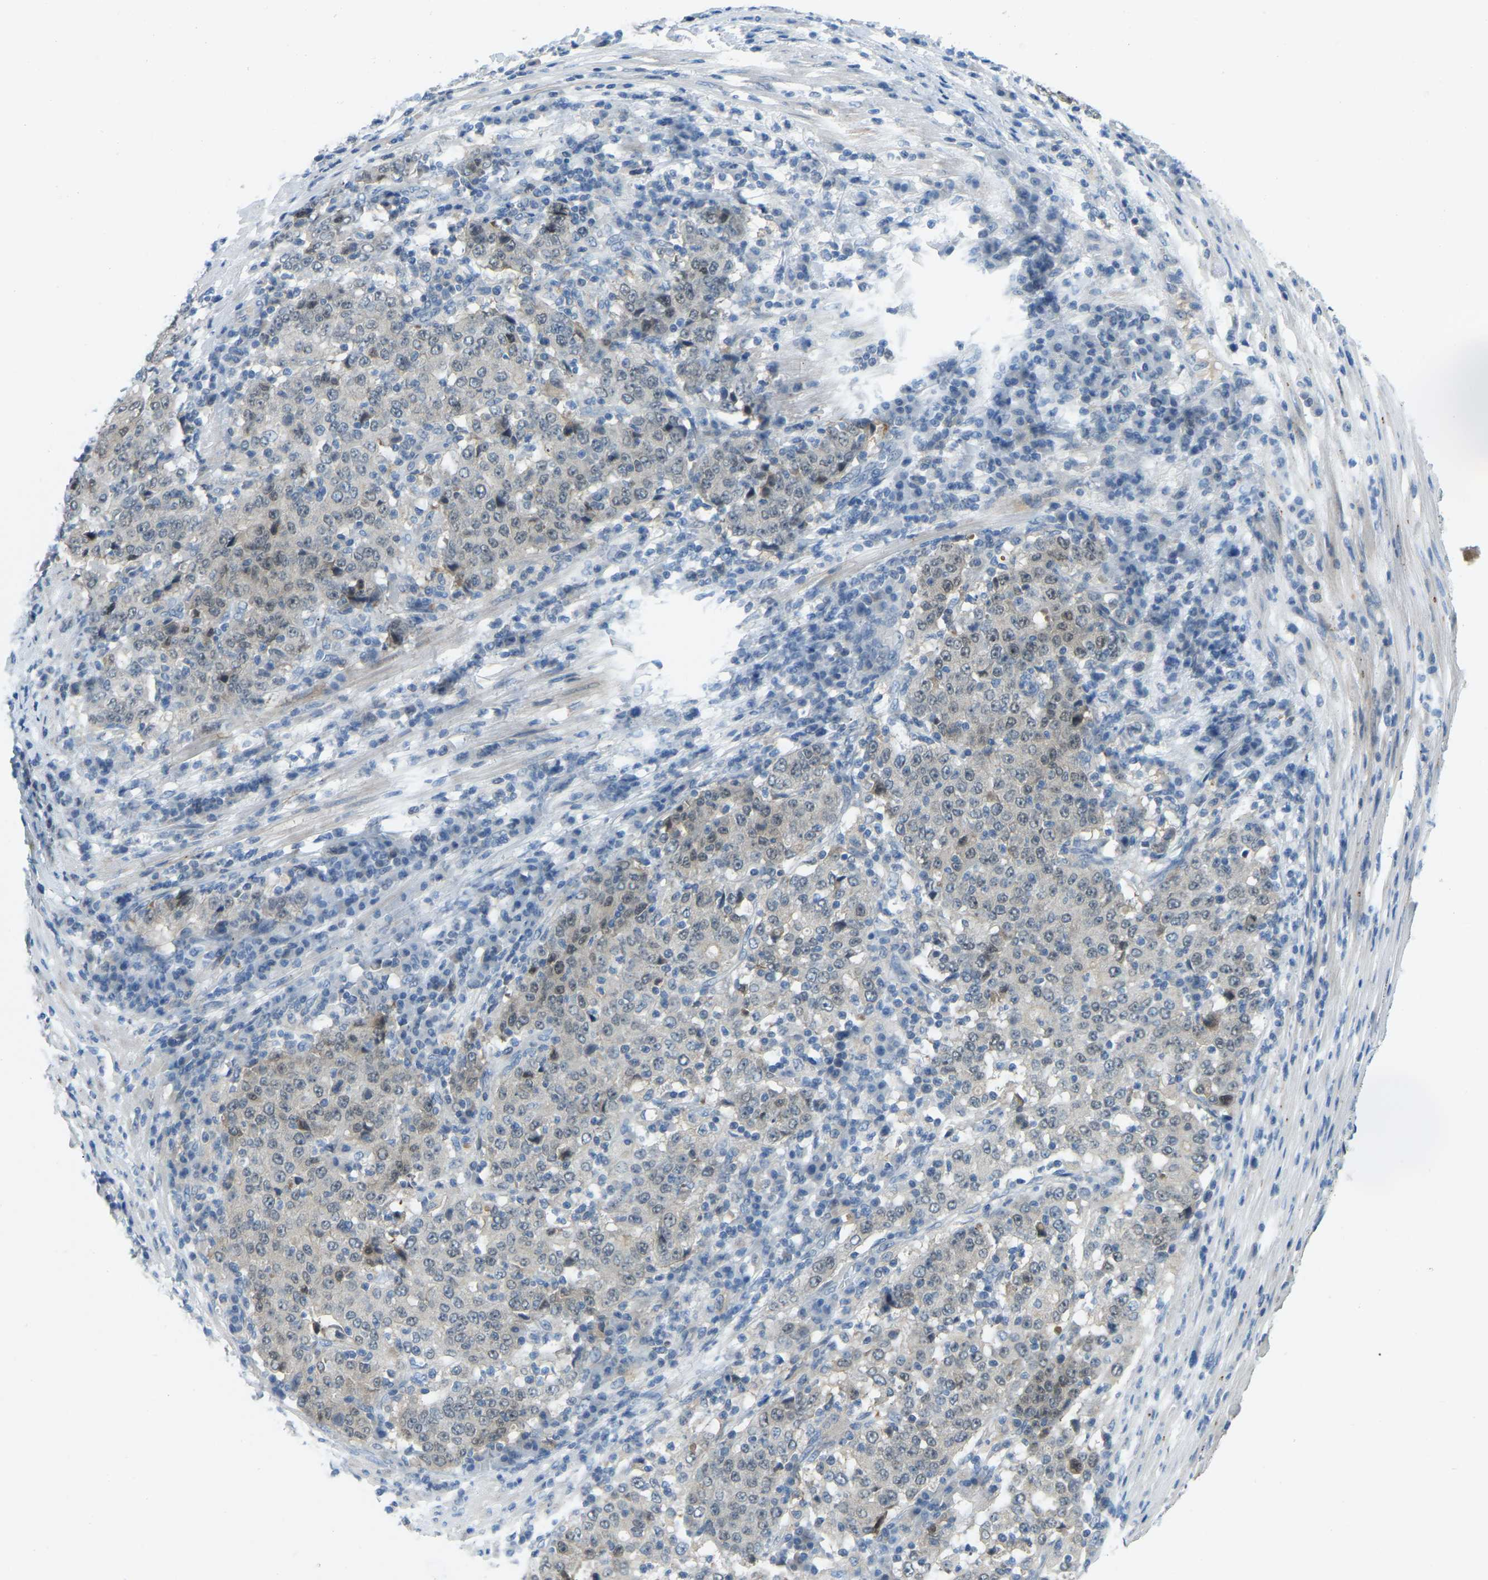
{"staining": {"intensity": "negative", "quantity": "none", "location": "none"}, "tissue": "stomach cancer", "cell_type": "Tumor cells", "image_type": "cancer", "snomed": [{"axis": "morphology", "description": "Adenocarcinoma, NOS"}, {"axis": "topography", "description": "Stomach"}], "caption": "Immunohistochemistry image of human stomach cancer stained for a protein (brown), which displays no expression in tumor cells. Nuclei are stained in blue.", "gene": "NME8", "patient": {"sex": "male", "age": 59}}